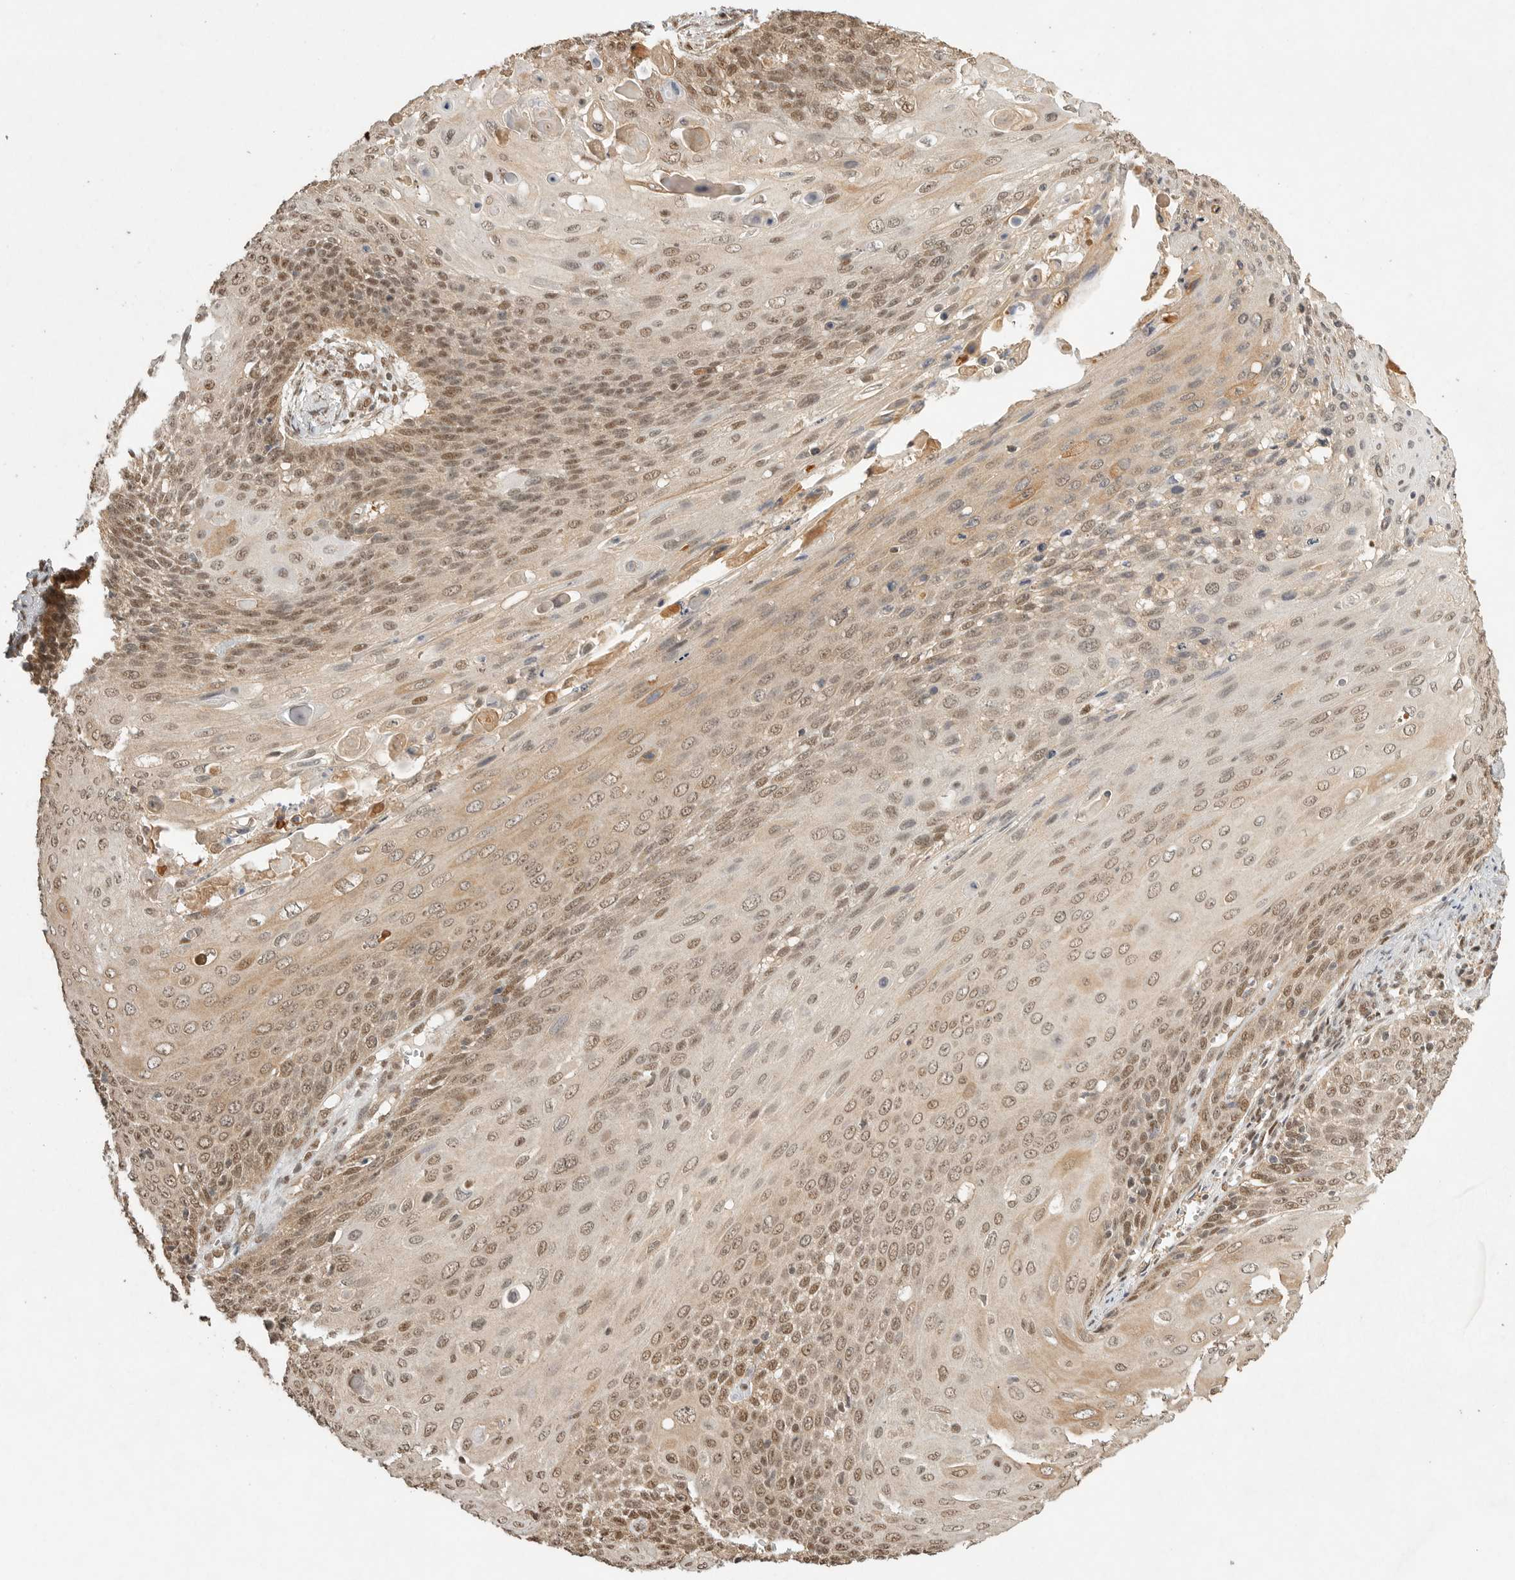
{"staining": {"intensity": "moderate", "quantity": ">75%", "location": "cytoplasmic/membranous,nuclear"}, "tissue": "cervical cancer", "cell_type": "Tumor cells", "image_type": "cancer", "snomed": [{"axis": "morphology", "description": "Squamous cell carcinoma, NOS"}, {"axis": "topography", "description": "Cervix"}], "caption": "Brown immunohistochemical staining in human cervical cancer (squamous cell carcinoma) displays moderate cytoplasmic/membranous and nuclear positivity in approximately >75% of tumor cells. (IHC, brightfield microscopy, high magnification).", "gene": "DFFA", "patient": {"sex": "female", "age": 39}}